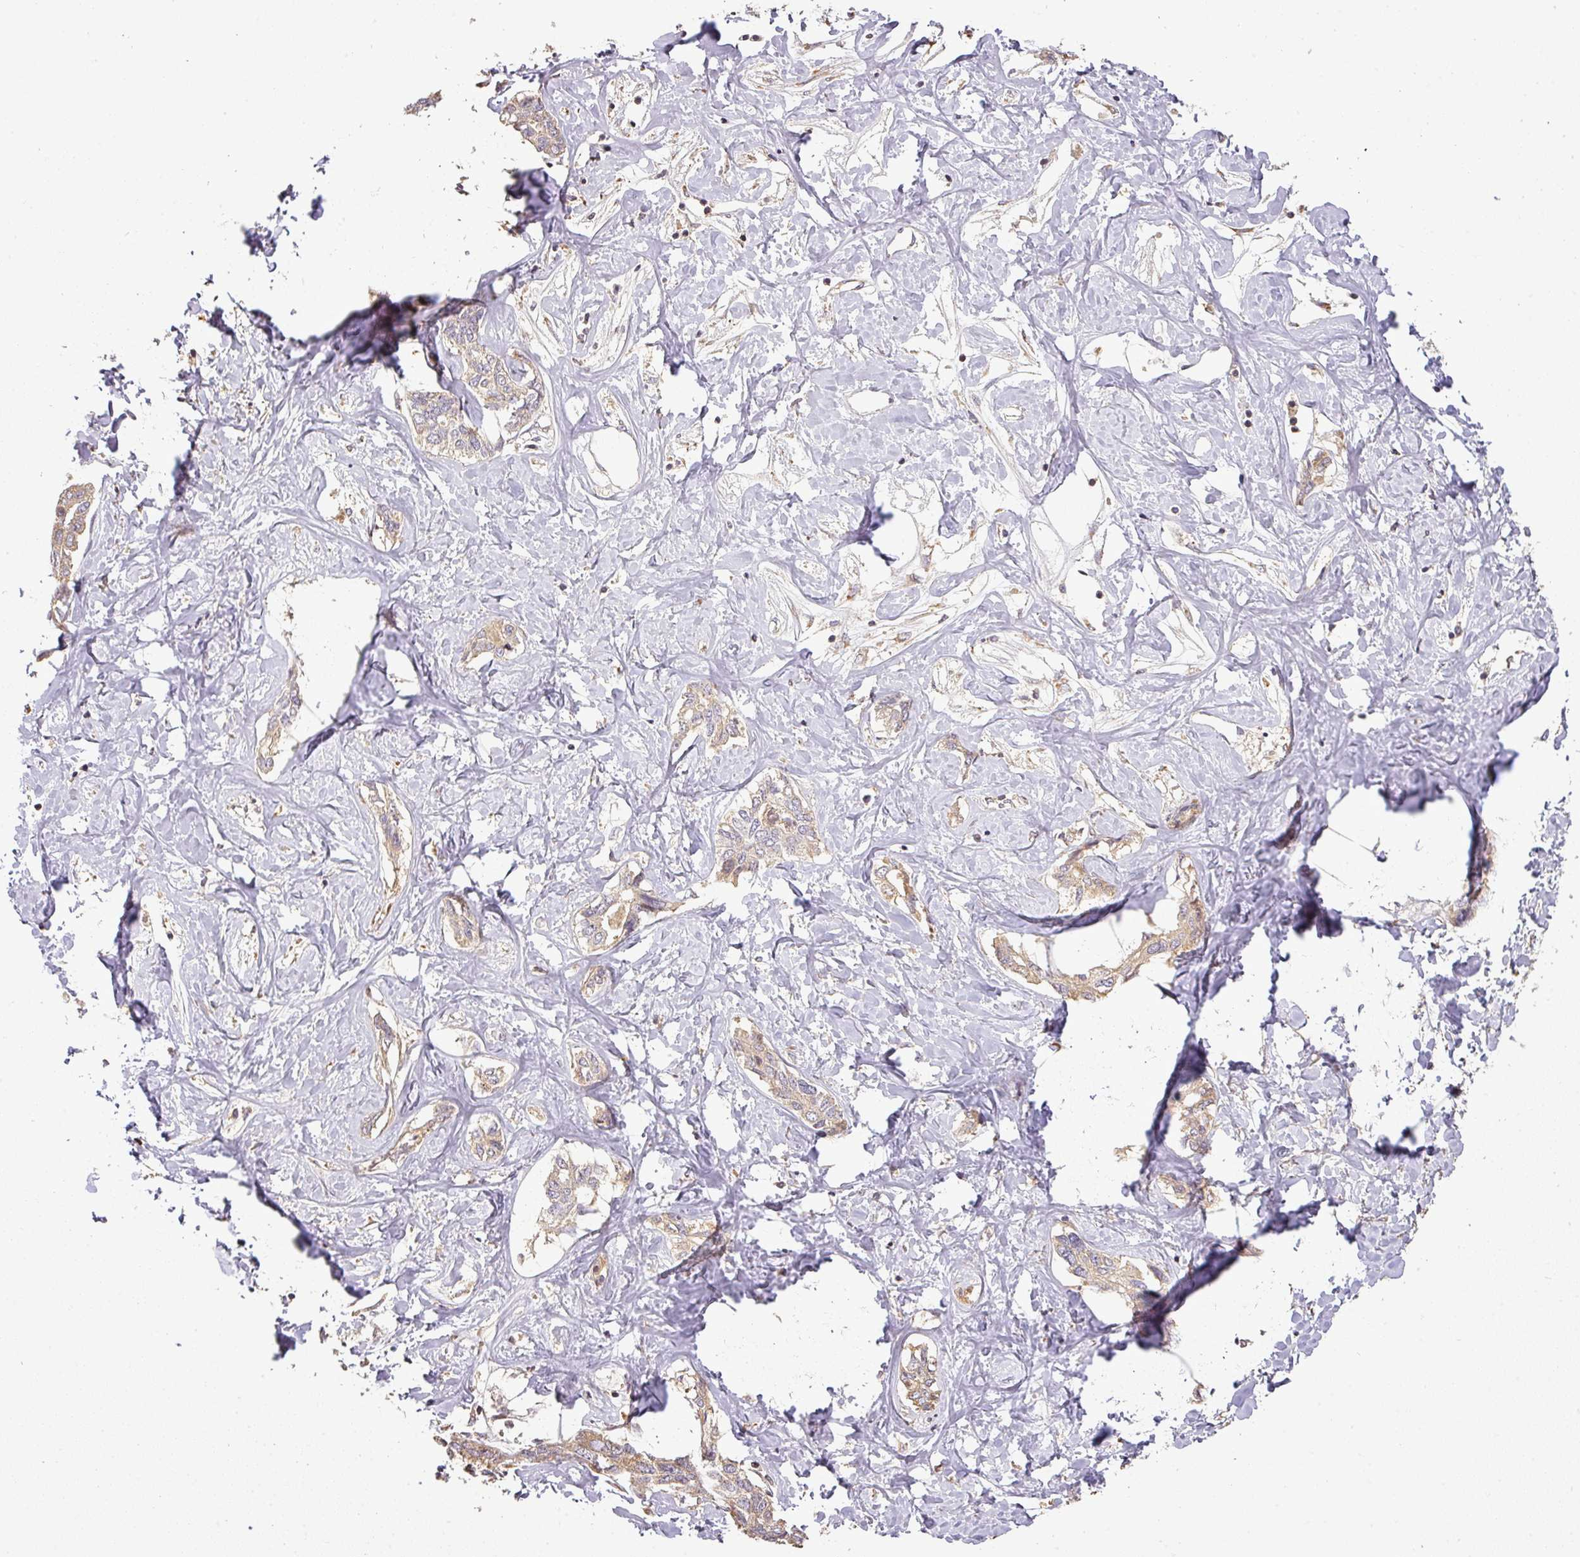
{"staining": {"intensity": "weak", "quantity": ">75%", "location": "cytoplasmic/membranous"}, "tissue": "liver cancer", "cell_type": "Tumor cells", "image_type": "cancer", "snomed": [{"axis": "morphology", "description": "Cholangiocarcinoma"}, {"axis": "topography", "description": "Liver"}], "caption": "Immunohistochemistry (DAB (3,3'-diaminobenzidine)) staining of human cholangiocarcinoma (liver) displays weak cytoplasmic/membranous protein positivity in about >75% of tumor cells. (IHC, brightfield microscopy, high magnification).", "gene": "FAIM", "patient": {"sex": "male", "age": 59}}